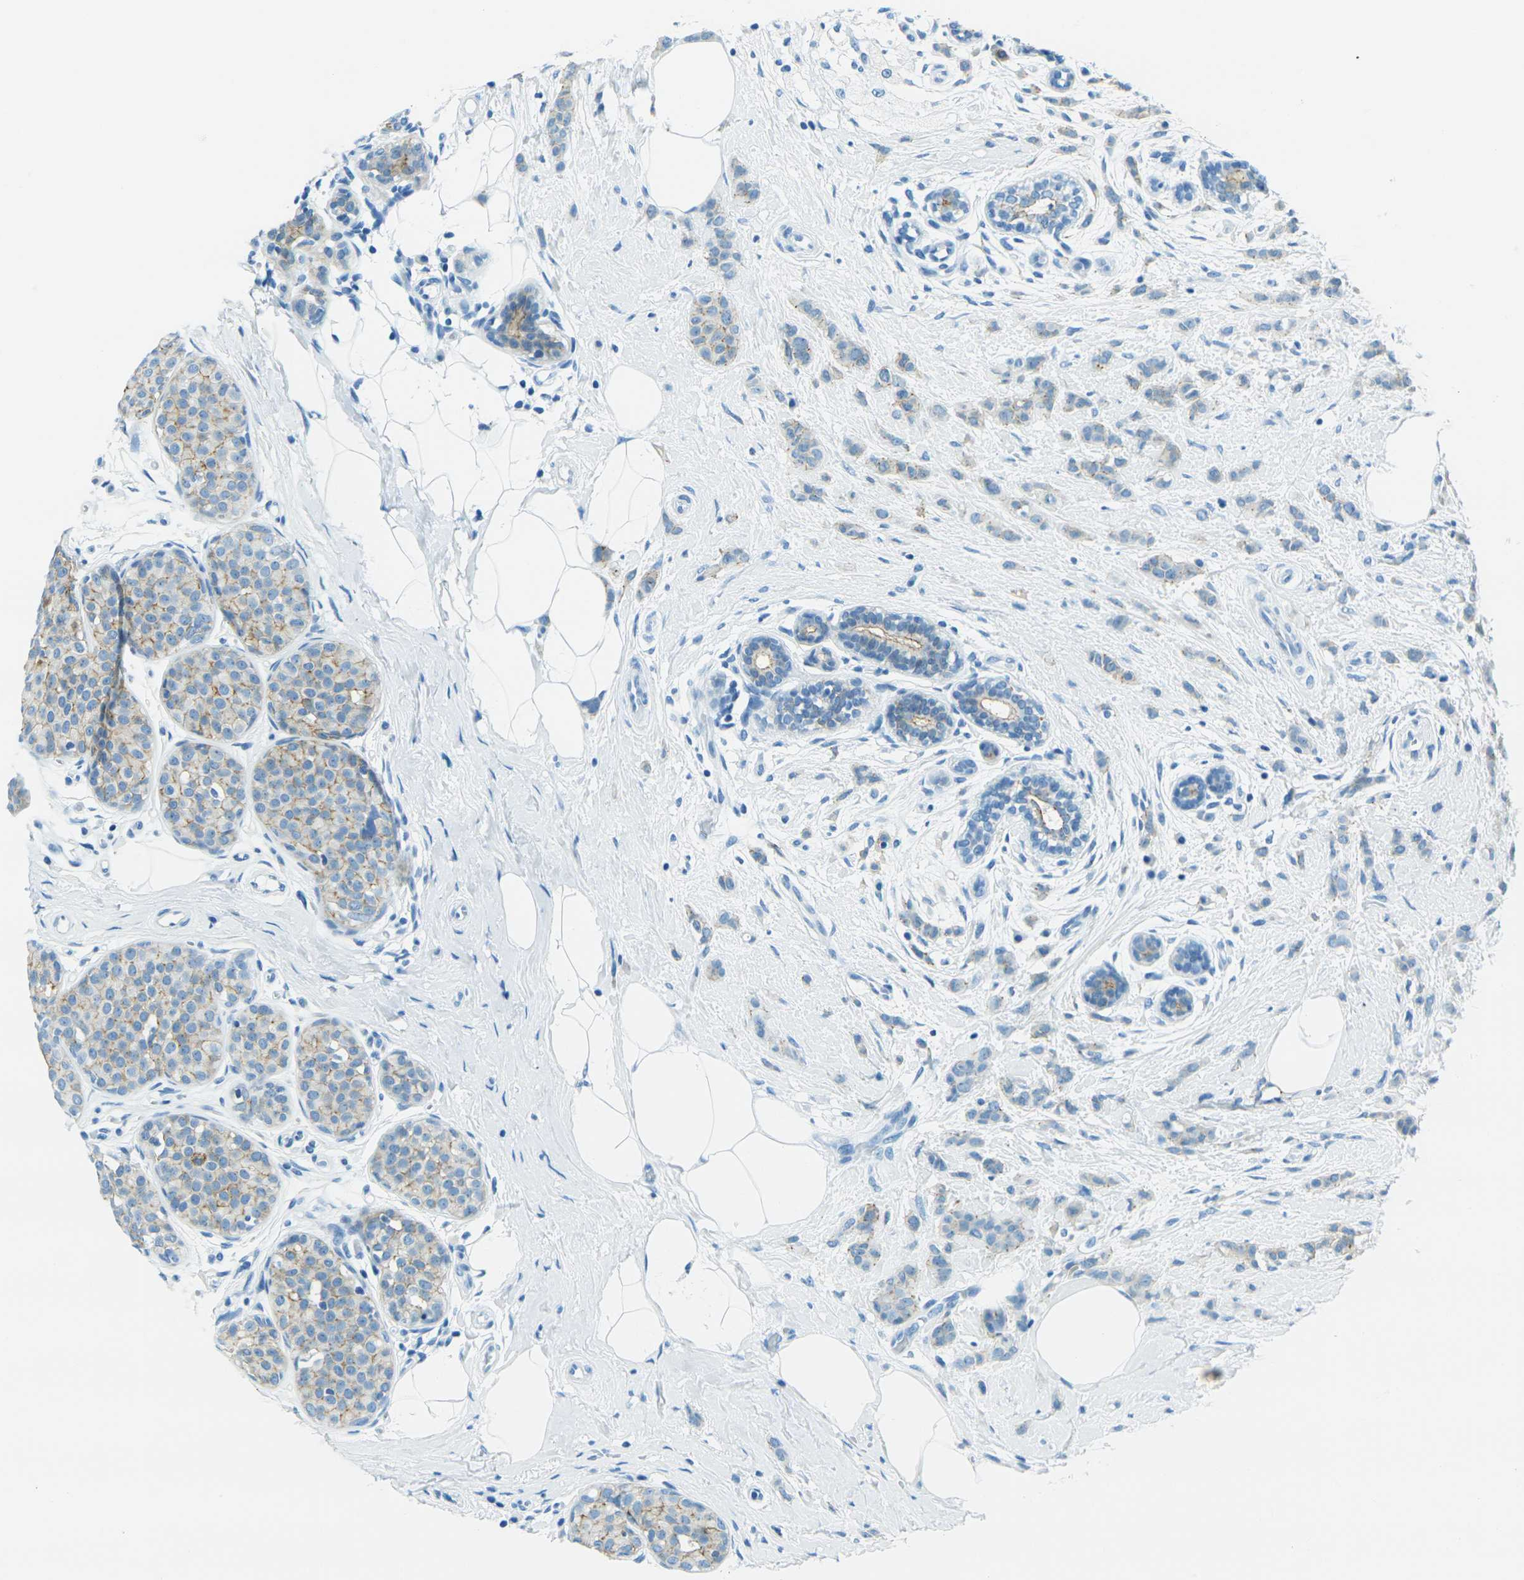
{"staining": {"intensity": "moderate", "quantity": "25%-75%", "location": "cytoplasmic/membranous"}, "tissue": "breast cancer", "cell_type": "Tumor cells", "image_type": "cancer", "snomed": [{"axis": "morphology", "description": "Lobular carcinoma, in situ"}, {"axis": "morphology", "description": "Lobular carcinoma"}, {"axis": "topography", "description": "Breast"}], "caption": "Immunohistochemical staining of lobular carcinoma in situ (breast) exhibits medium levels of moderate cytoplasmic/membranous protein expression in approximately 25%-75% of tumor cells.", "gene": "OCLN", "patient": {"sex": "female", "age": 41}}